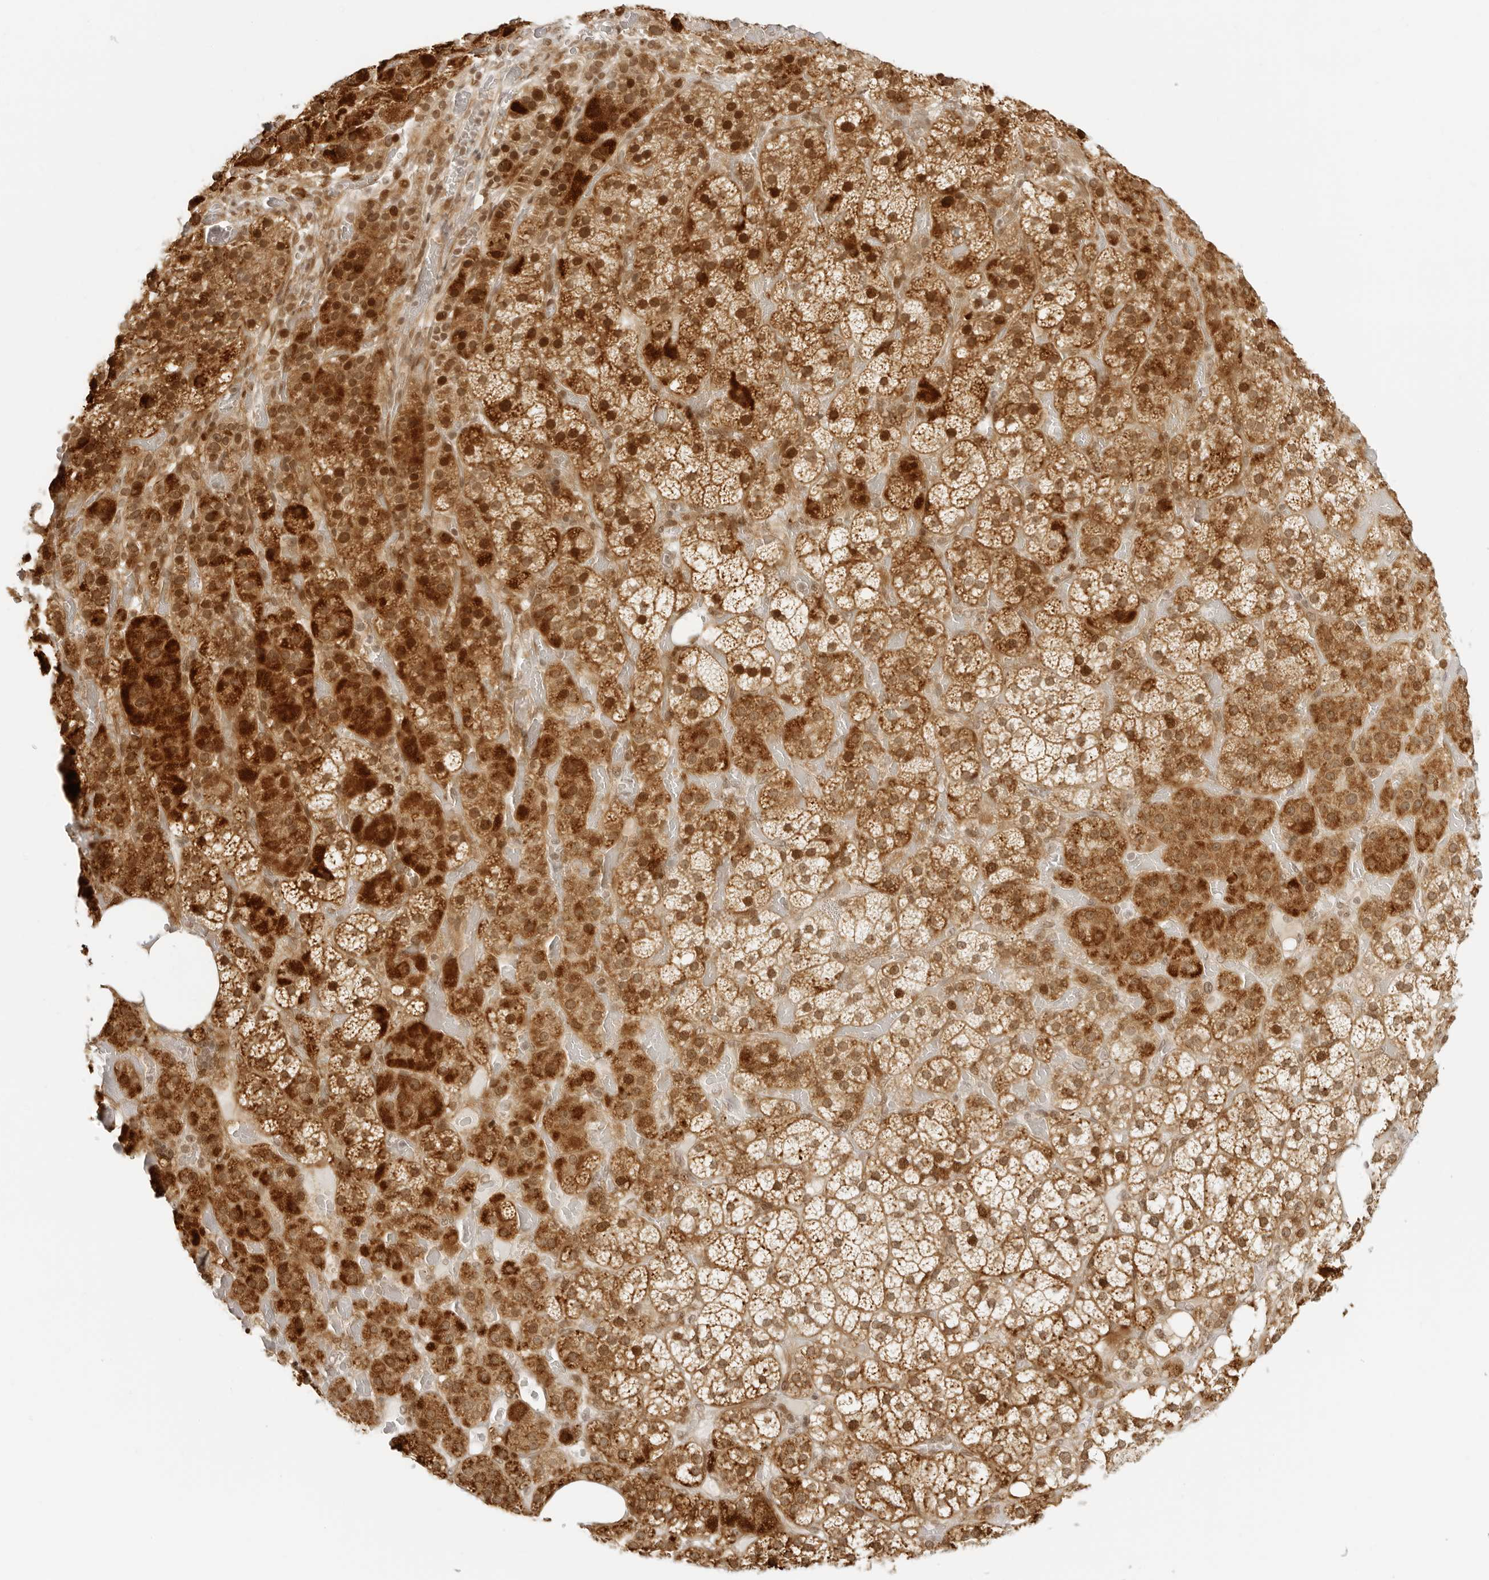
{"staining": {"intensity": "strong", "quantity": ">75%", "location": "cytoplasmic/membranous,nuclear"}, "tissue": "adrenal gland", "cell_type": "Glandular cells", "image_type": "normal", "snomed": [{"axis": "morphology", "description": "Normal tissue, NOS"}, {"axis": "topography", "description": "Adrenal gland"}], "caption": "Immunohistochemical staining of normal human adrenal gland shows >75% levels of strong cytoplasmic/membranous,nuclear protein positivity in approximately >75% of glandular cells.", "gene": "ZNF407", "patient": {"sex": "female", "age": 59}}